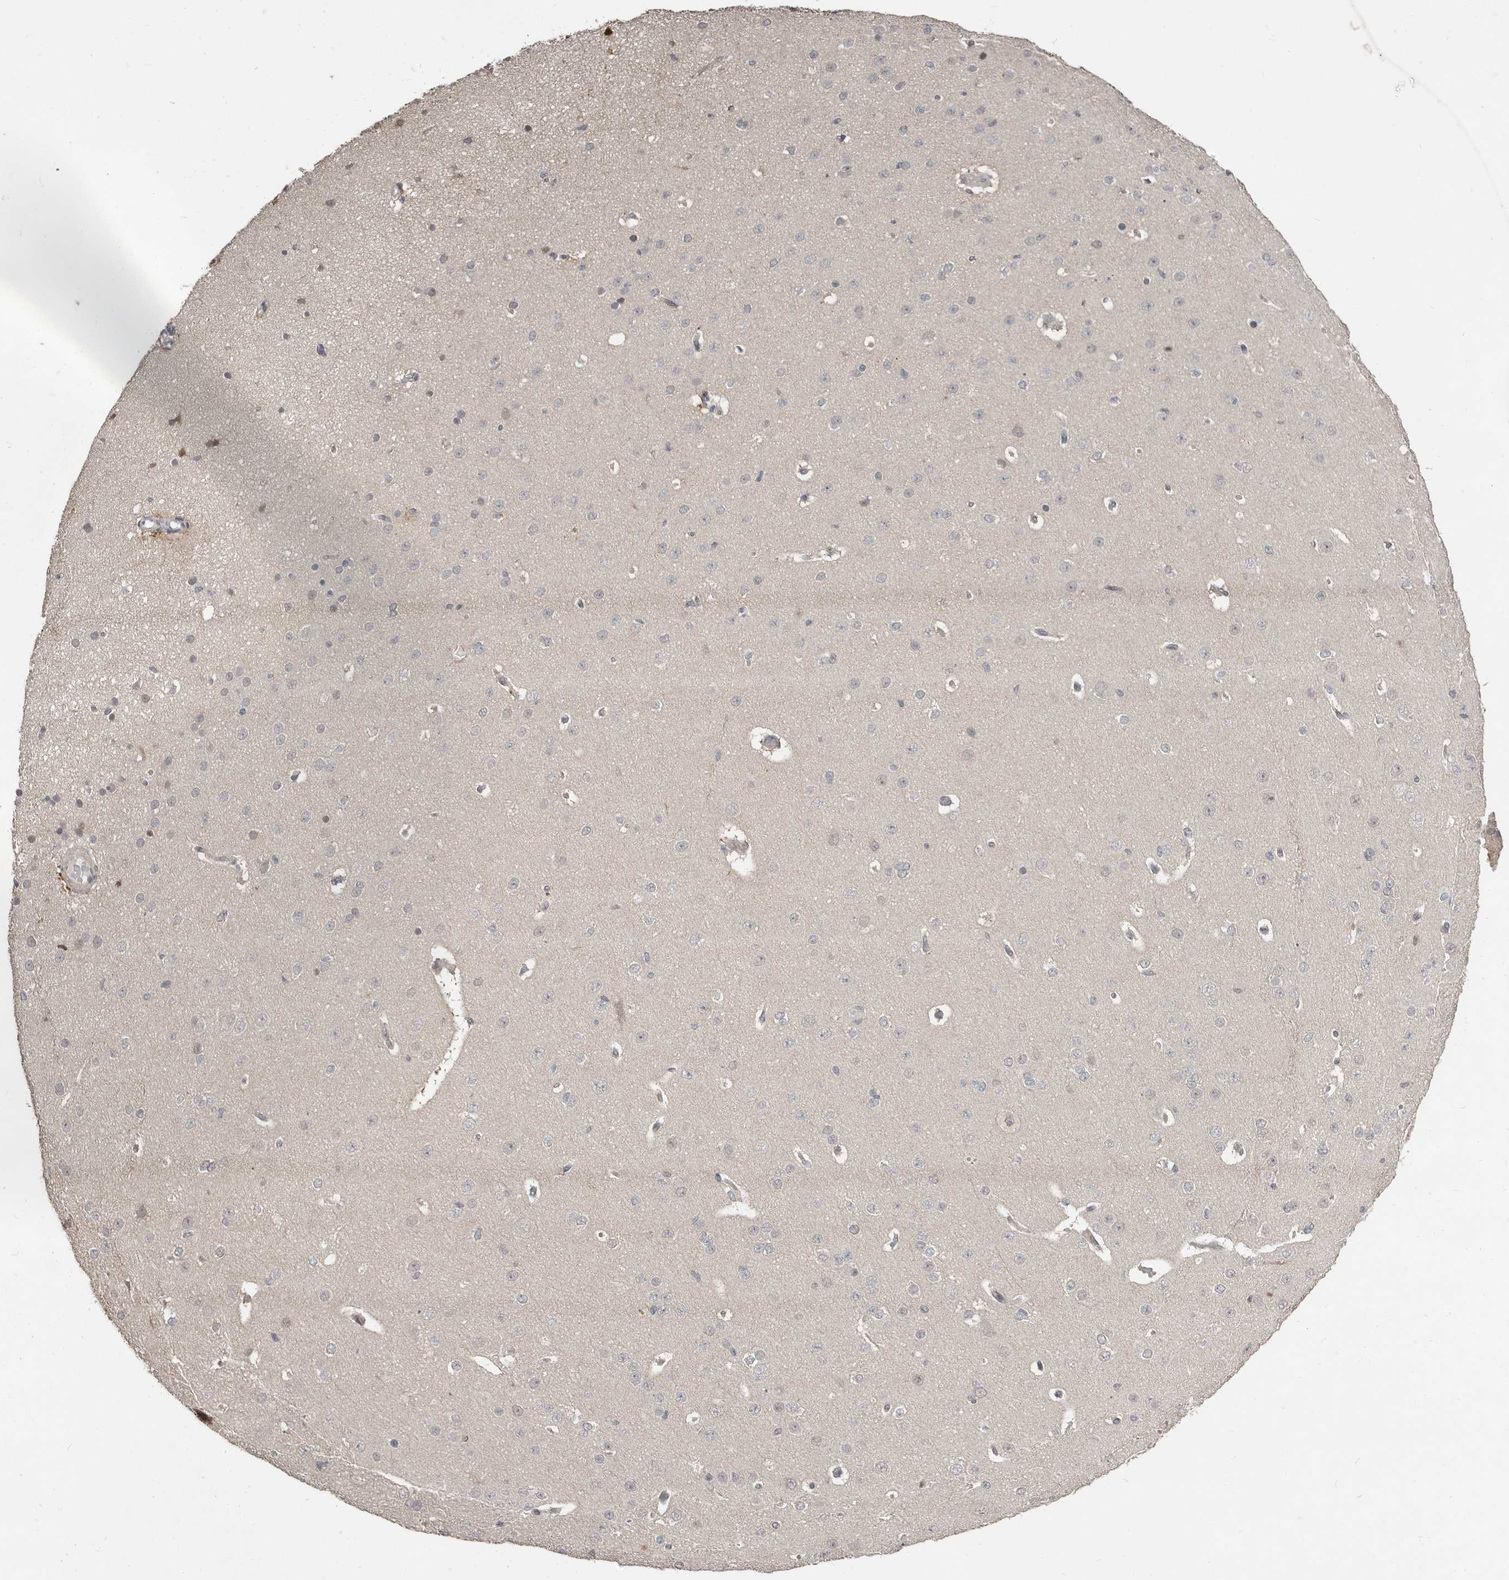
{"staining": {"intensity": "negative", "quantity": "none", "location": "none"}, "tissue": "cerebral cortex", "cell_type": "Endothelial cells", "image_type": "normal", "snomed": [{"axis": "morphology", "description": "Normal tissue, NOS"}, {"axis": "morphology", "description": "Developmental malformation"}, {"axis": "topography", "description": "Cerebral cortex"}], "caption": "Immunohistochemistry (IHC) histopathology image of benign cerebral cortex: cerebral cortex stained with DAB (3,3'-diaminobenzidine) displays no significant protein staining in endothelial cells.", "gene": "APOL6", "patient": {"sex": "female", "age": 30}}